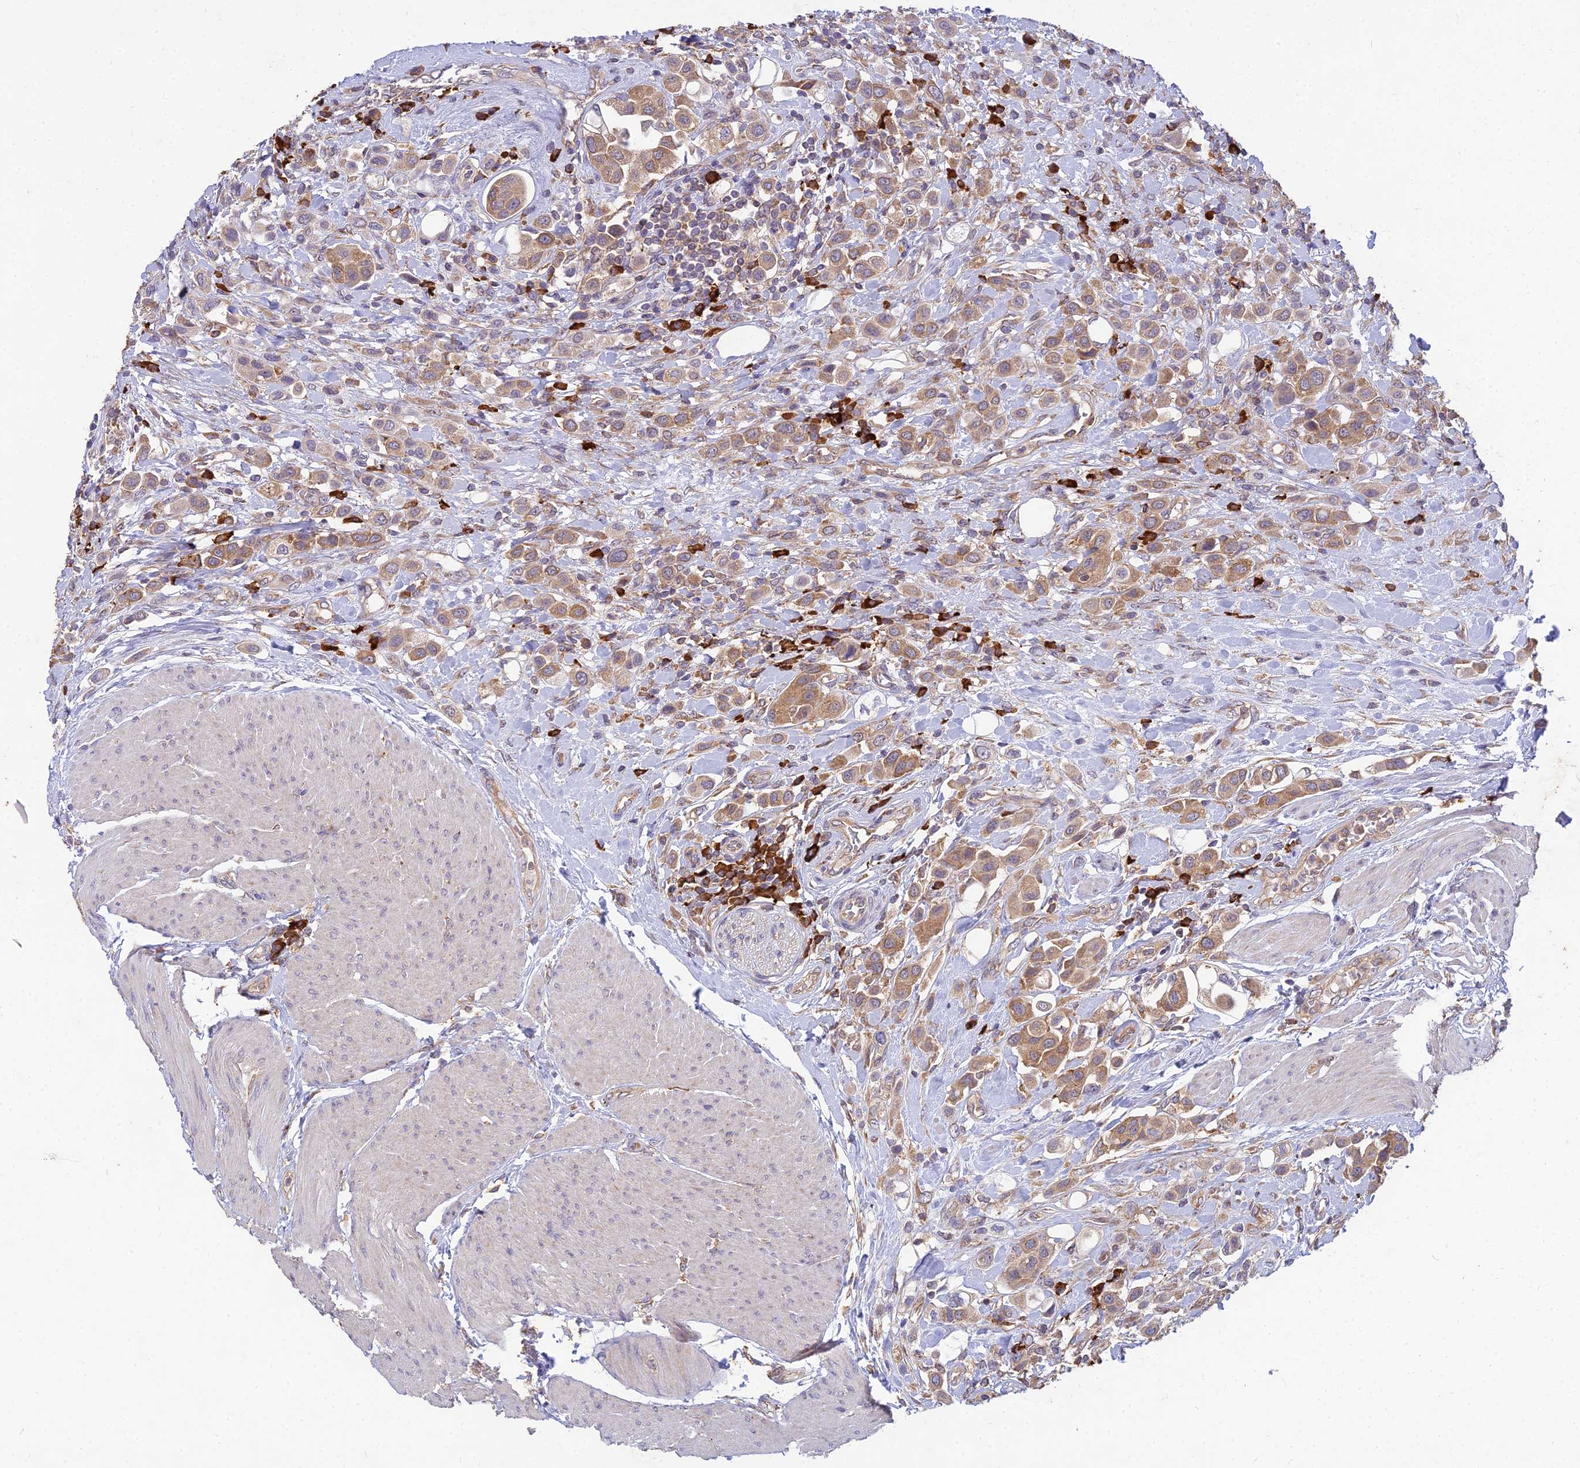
{"staining": {"intensity": "moderate", "quantity": ">75%", "location": "cytoplasmic/membranous"}, "tissue": "urothelial cancer", "cell_type": "Tumor cells", "image_type": "cancer", "snomed": [{"axis": "morphology", "description": "Urothelial carcinoma, High grade"}, {"axis": "topography", "description": "Urinary bladder"}], "caption": "Immunohistochemical staining of human urothelial carcinoma (high-grade) exhibits medium levels of moderate cytoplasmic/membranous protein staining in about >75% of tumor cells. (Brightfield microscopy of DAB IHC at high magnification).", "gene": "NXNL2", "patient": {"sex": "male", "age": 50}}